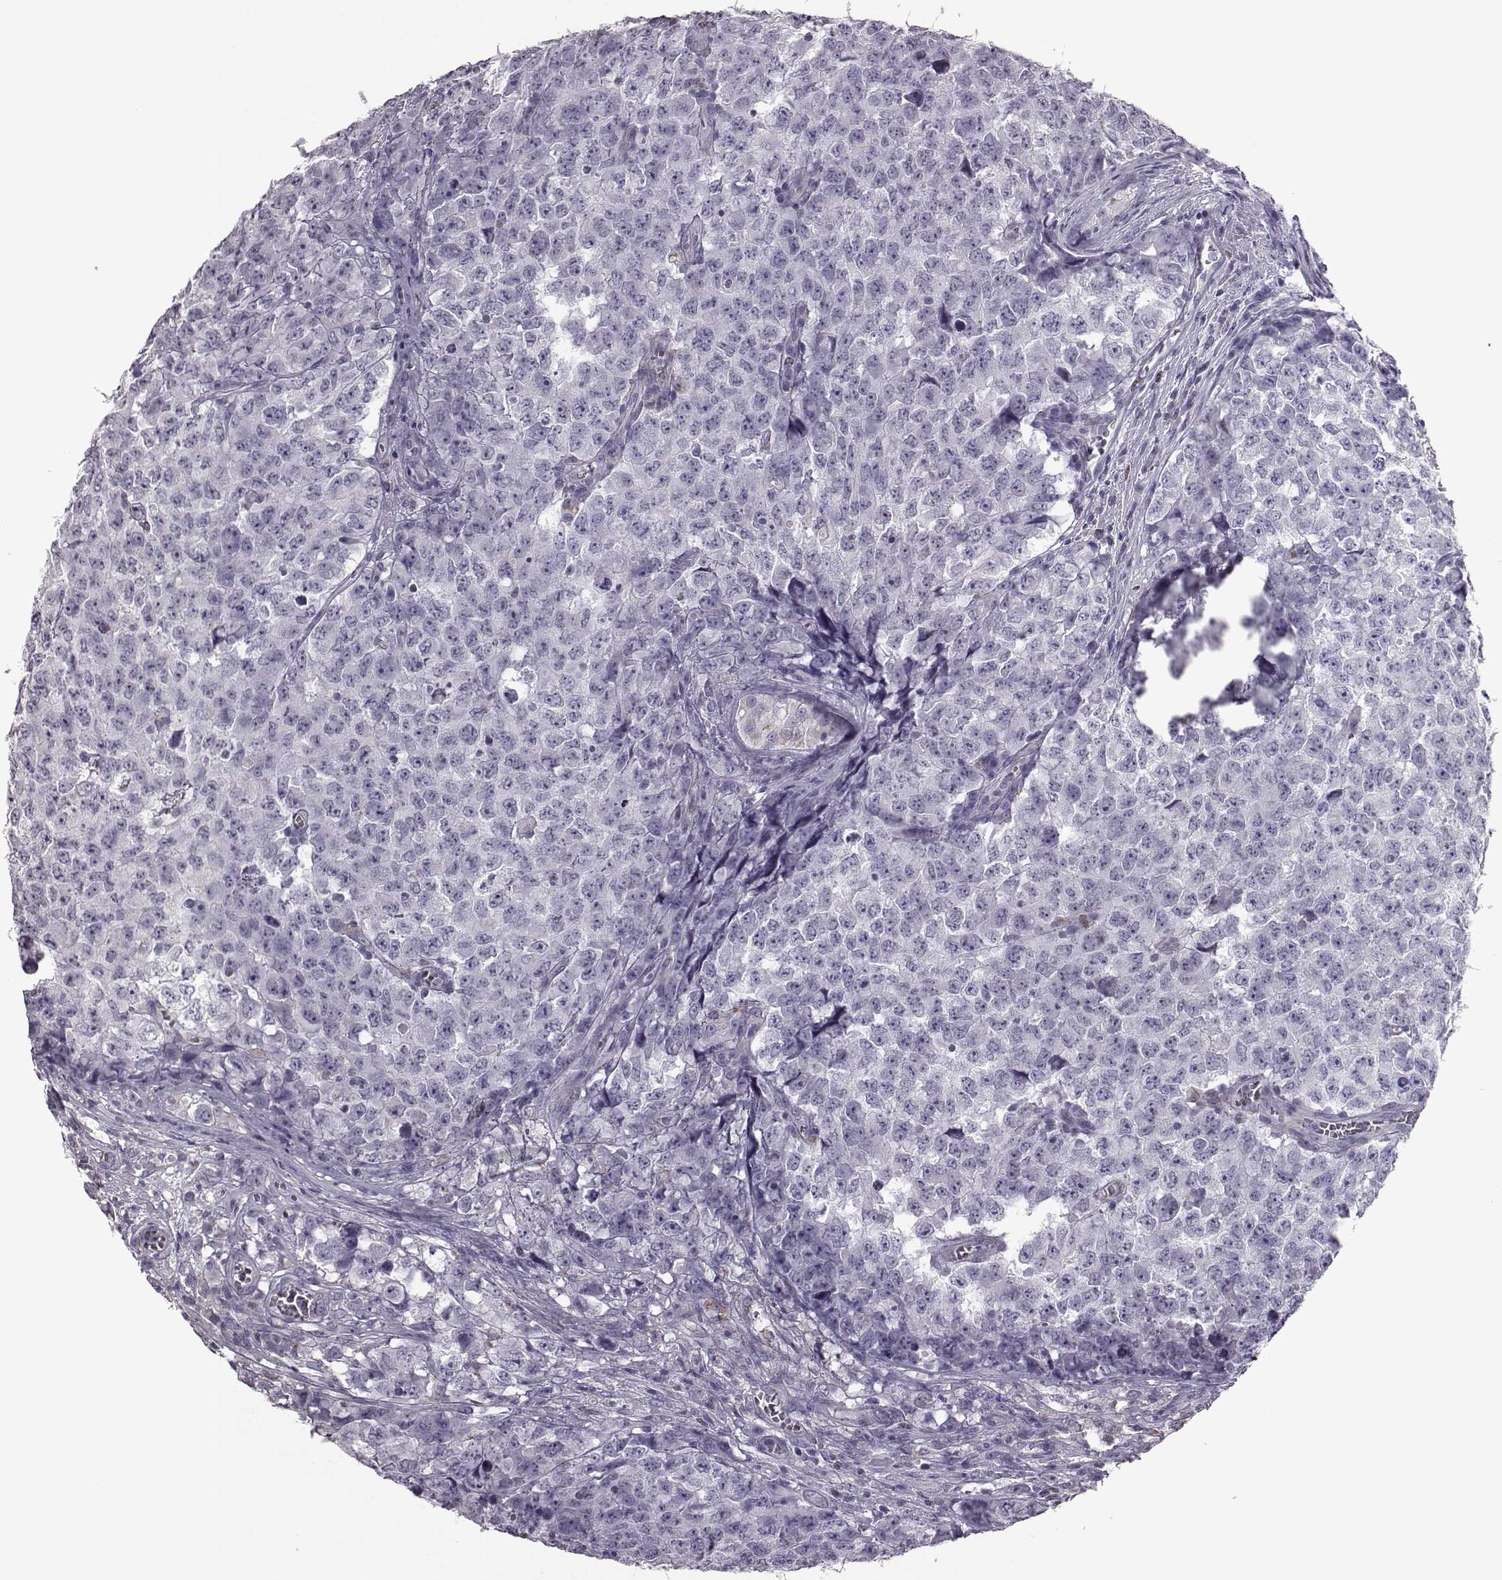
{"staining": {"intensity": "negative", "quantity": "none", "location": "none"}, "tissue": "testis cancer", "cell_type": "Tumor cells", "image_type": "cancer", "snomed": [{"axis": "morphology", "description": "Carcinoma, Embryonal, NOS"}, {"axis": "topography", "description": "Testis"}], "caption": "Immunohistochemical staining of embryonal carcinoma (testis) reveals no significant staining in tumor cells.", "gene": "PRR9", "patient": {"sex": "male", "age": 23}}